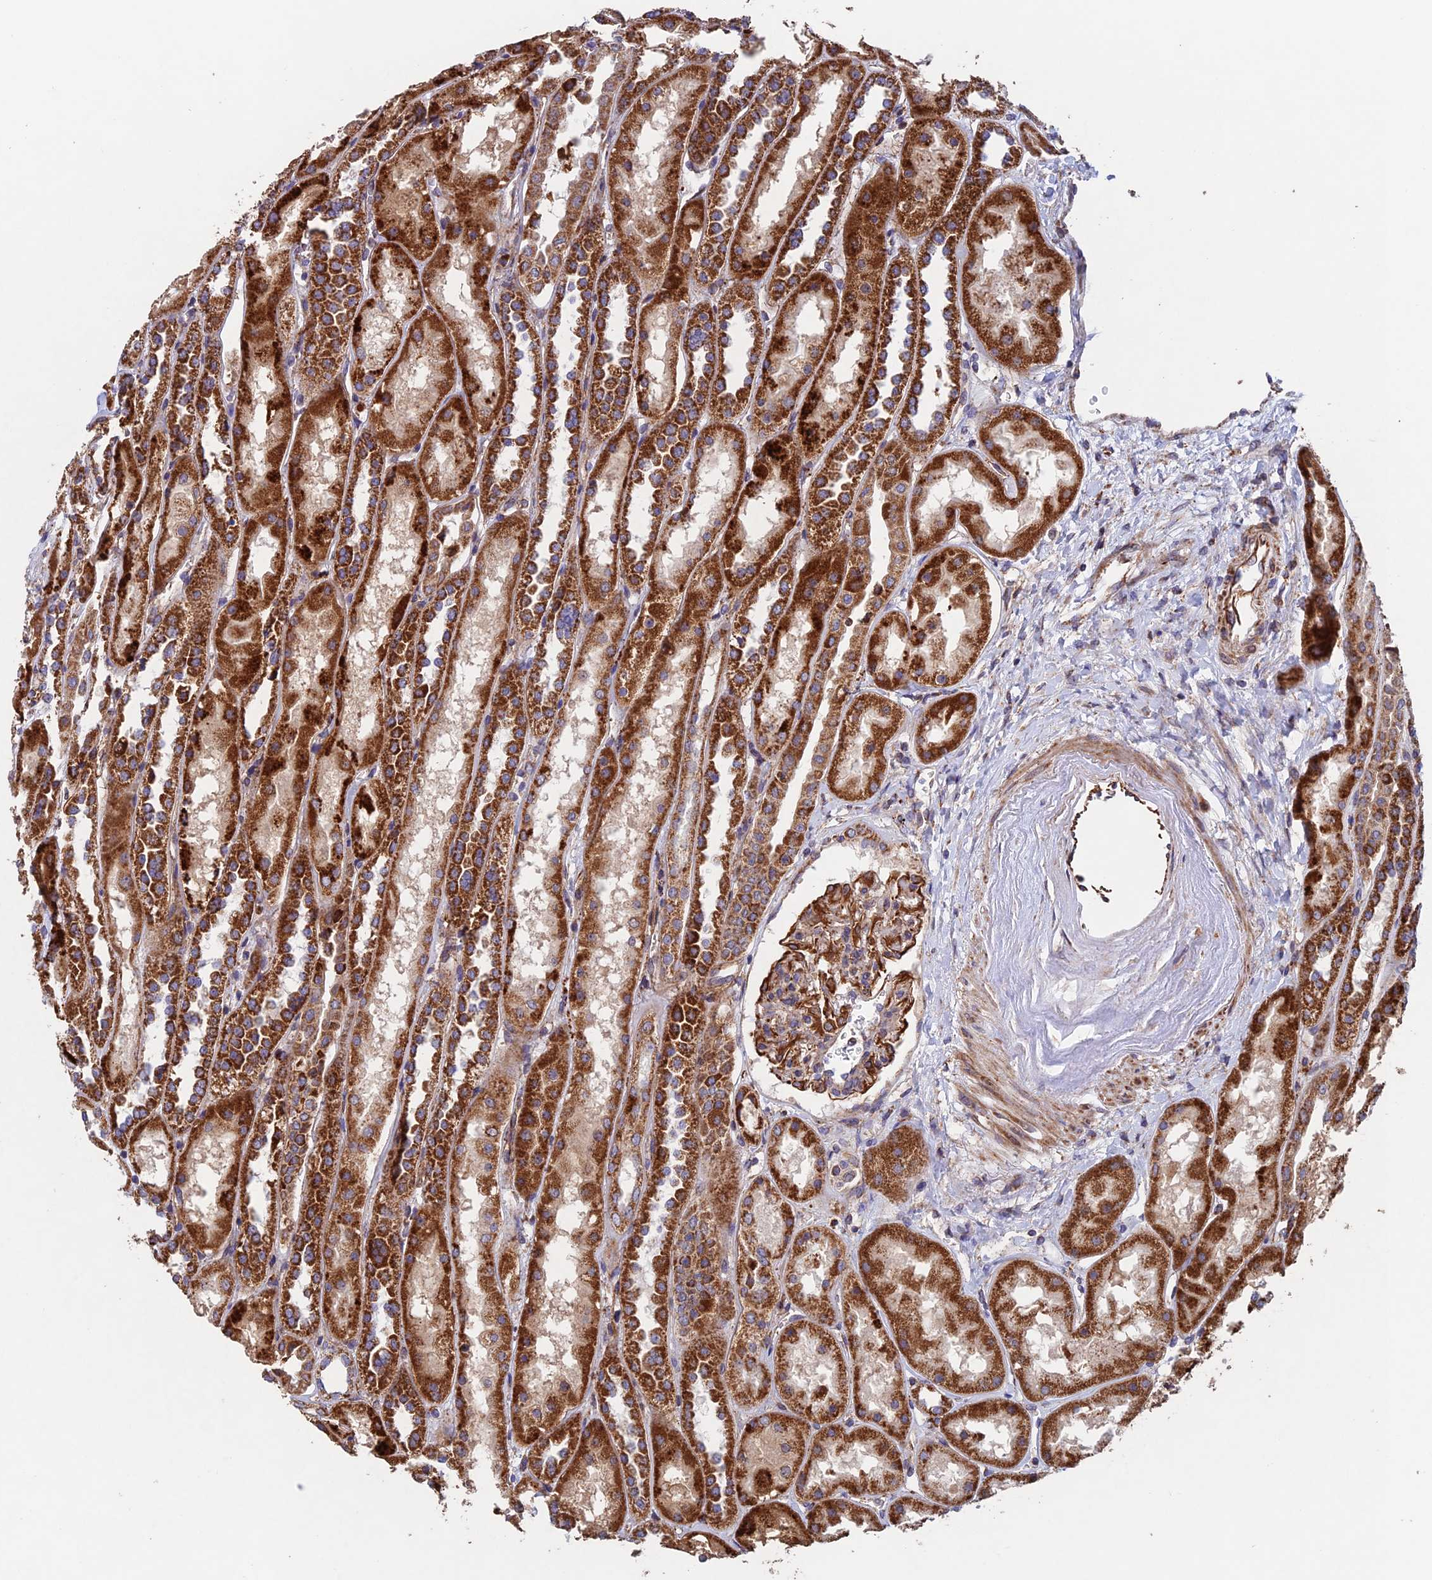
{"staining": {"intensity": "strong", "quantity": ">75%", "location": "cytoplasmic/membranous"}, "tissue": "kidney", "cell_type": "Cells in glomeruli", "image_type": "normal", "snomed": [{"axis": "morphology", "description": "Normal tissue, NOS"}, {"axis": "topography", "description": "Kidney"}], "caption": "The immunohistochemical stain highlights strong cytoplasmic/membranous staining in cells in glomeruli of benign kidney. The protein is stained brown, and the nuclei are stained in blue (DAB (3,3'-diaminobenzidine) IHC with brightfield microscopy, high magnification).", "gene": "MRPL1", "patient": {"sex": "male", "age": 70}}